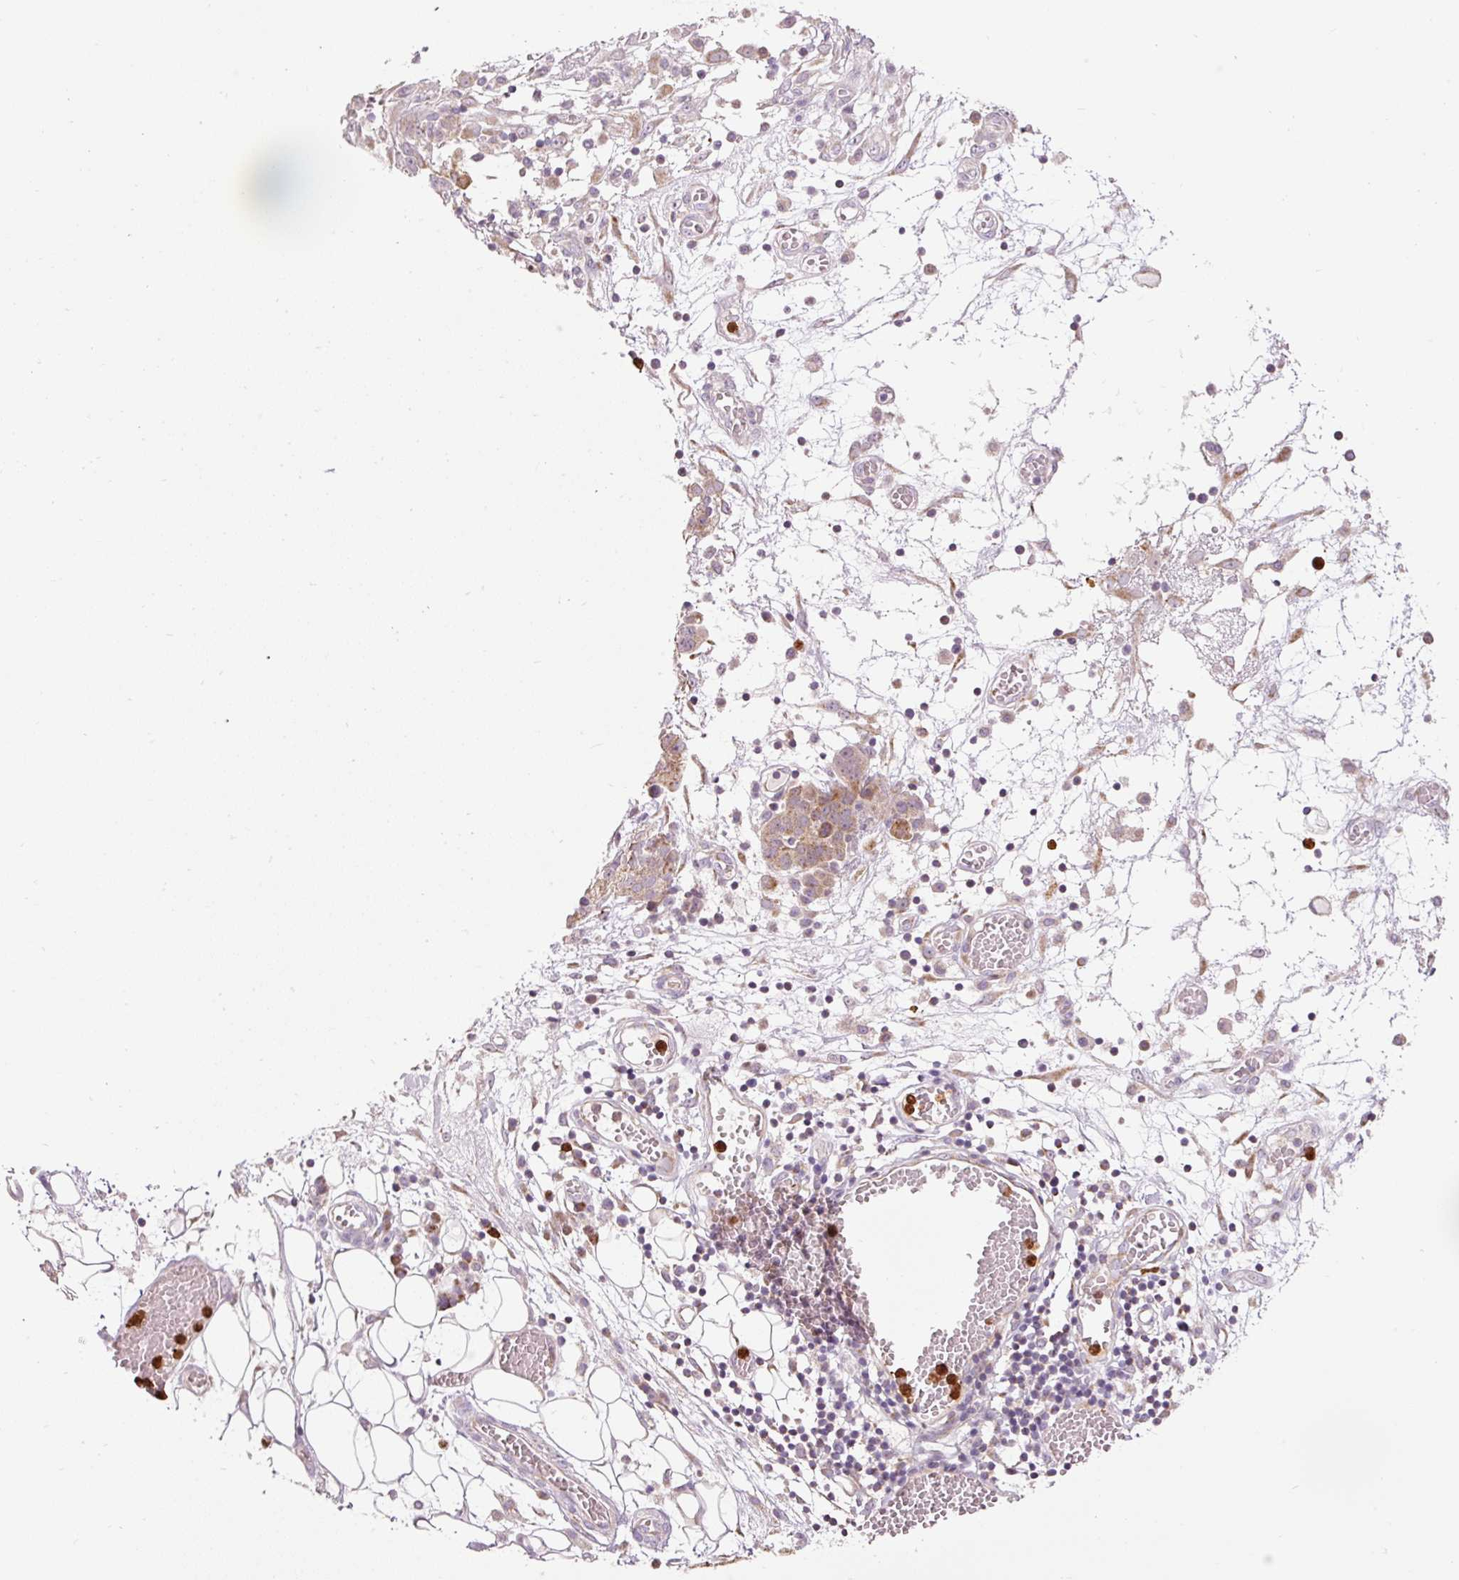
{"staining": {"intensity": "moderate", "quantity": ">75%", "location": "cytoplasmic/membranous"}, "tissue": "ovarian cancer", "cell_type": "Tumor cells", "image_type": "cancer", "snomed": [{"axis": "morphology", "description": "Cystadenocarcinoma, serous, NOS"}, {"axis": "topography", "description": "Soft tissue"}, {"axis": "topography", "description": "Ovary"}], "caption": "The histopathology image displays staining of ovarian cancer, revealing moderate cytoplasmic/membranous protein positivity (brown color) within tumor cells.", "gene": "PRDX5", "patient": {"sex": "female", "age": 57}}